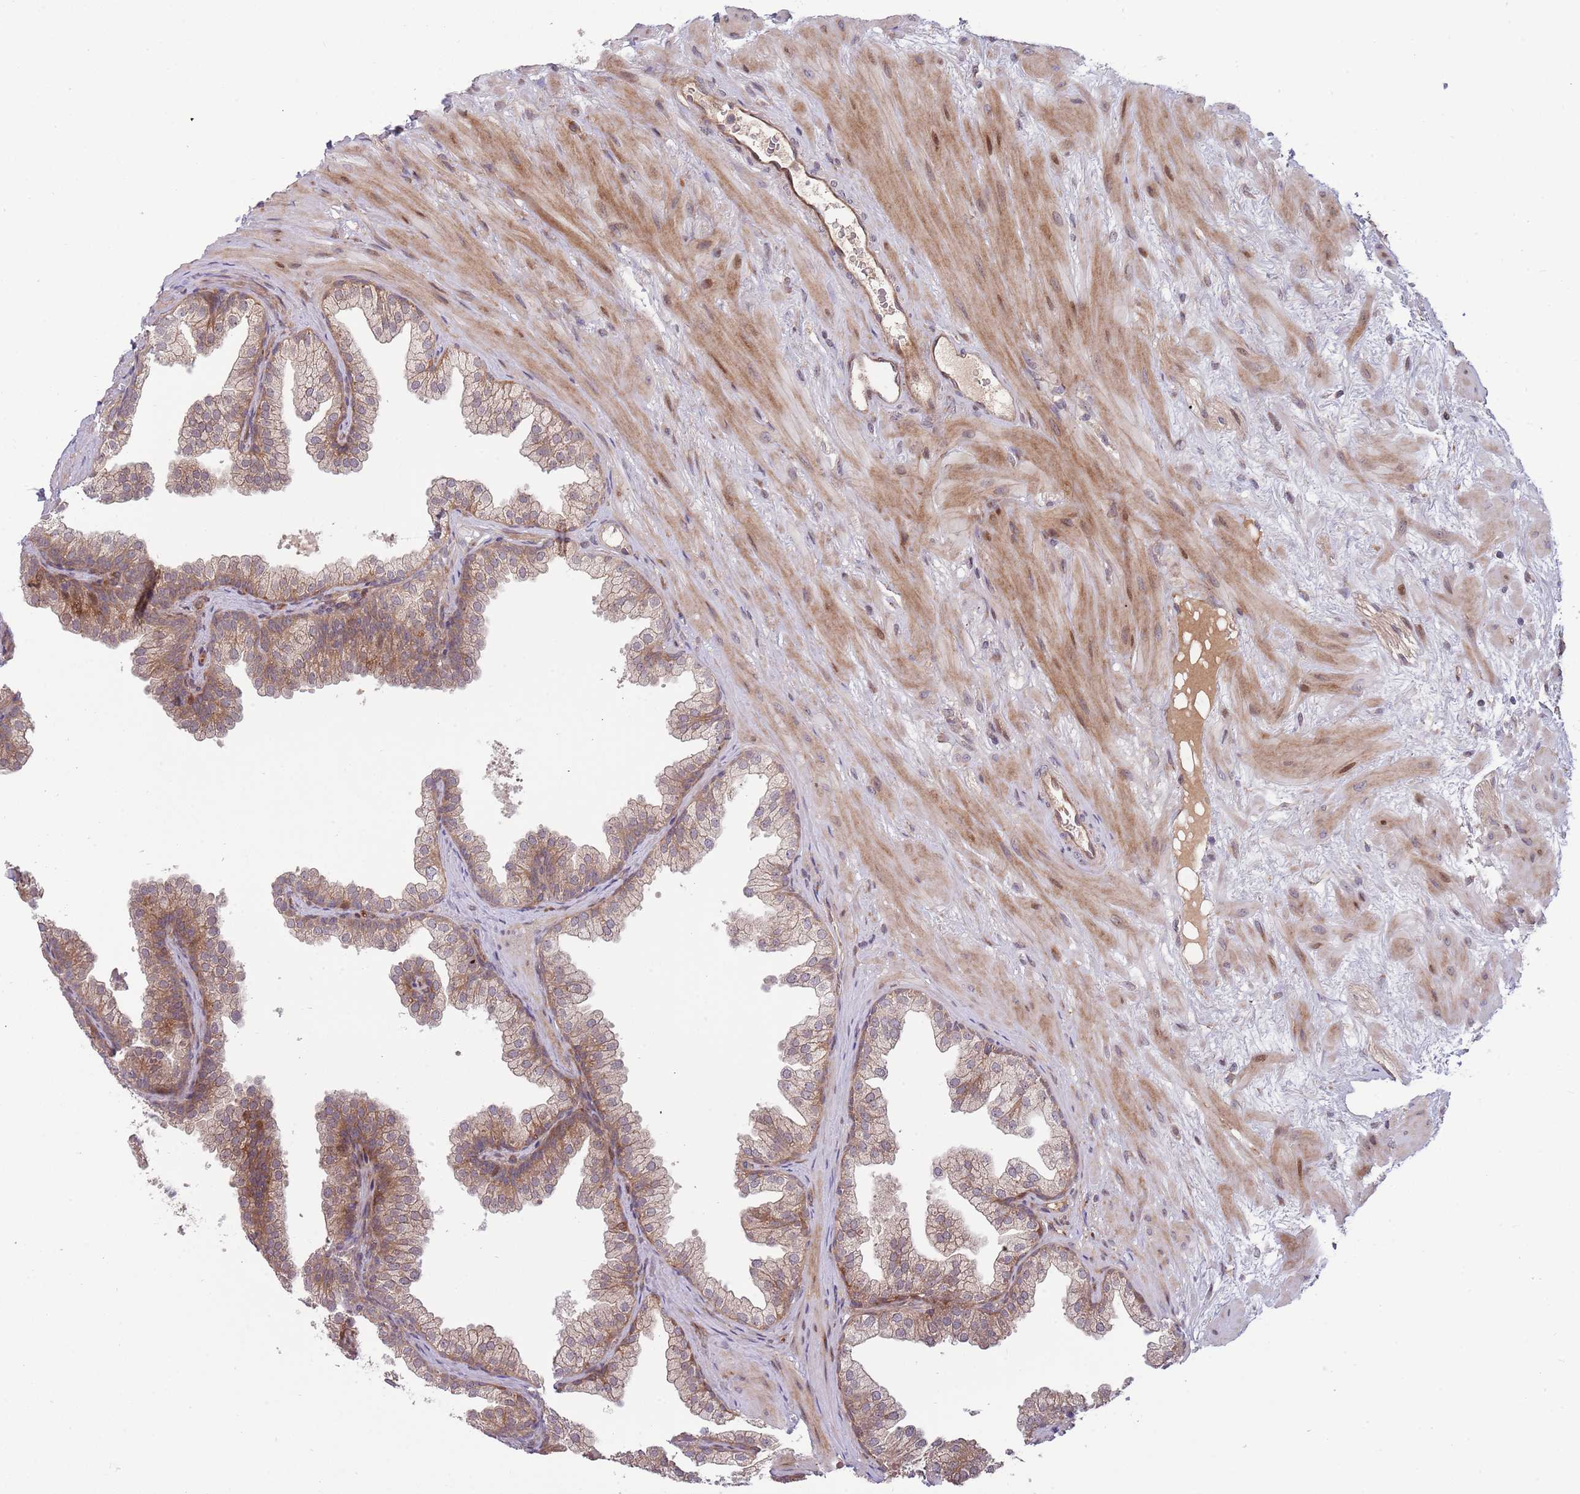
{"staining": {"intensity": "moderate", "quantity": ">75%", "location": "cytoplasmic/membranous"}, "tissue": "prostate", "cell_type": "Glandular cells", "image_type": "normal", "snomed": [{"axis": "morphology", "description": "Normal tissue, NOS"}, {"axis": "topography", "description": "Prostate"}], "caption": "Benign prostate was stained to show a protein in brown. There is medium levels of moderate cytoplasmic/membranous expression in about >75% of glandular cells.", "gene": "NT5DC4", "patient": {"sex": "male", "age": 37}}